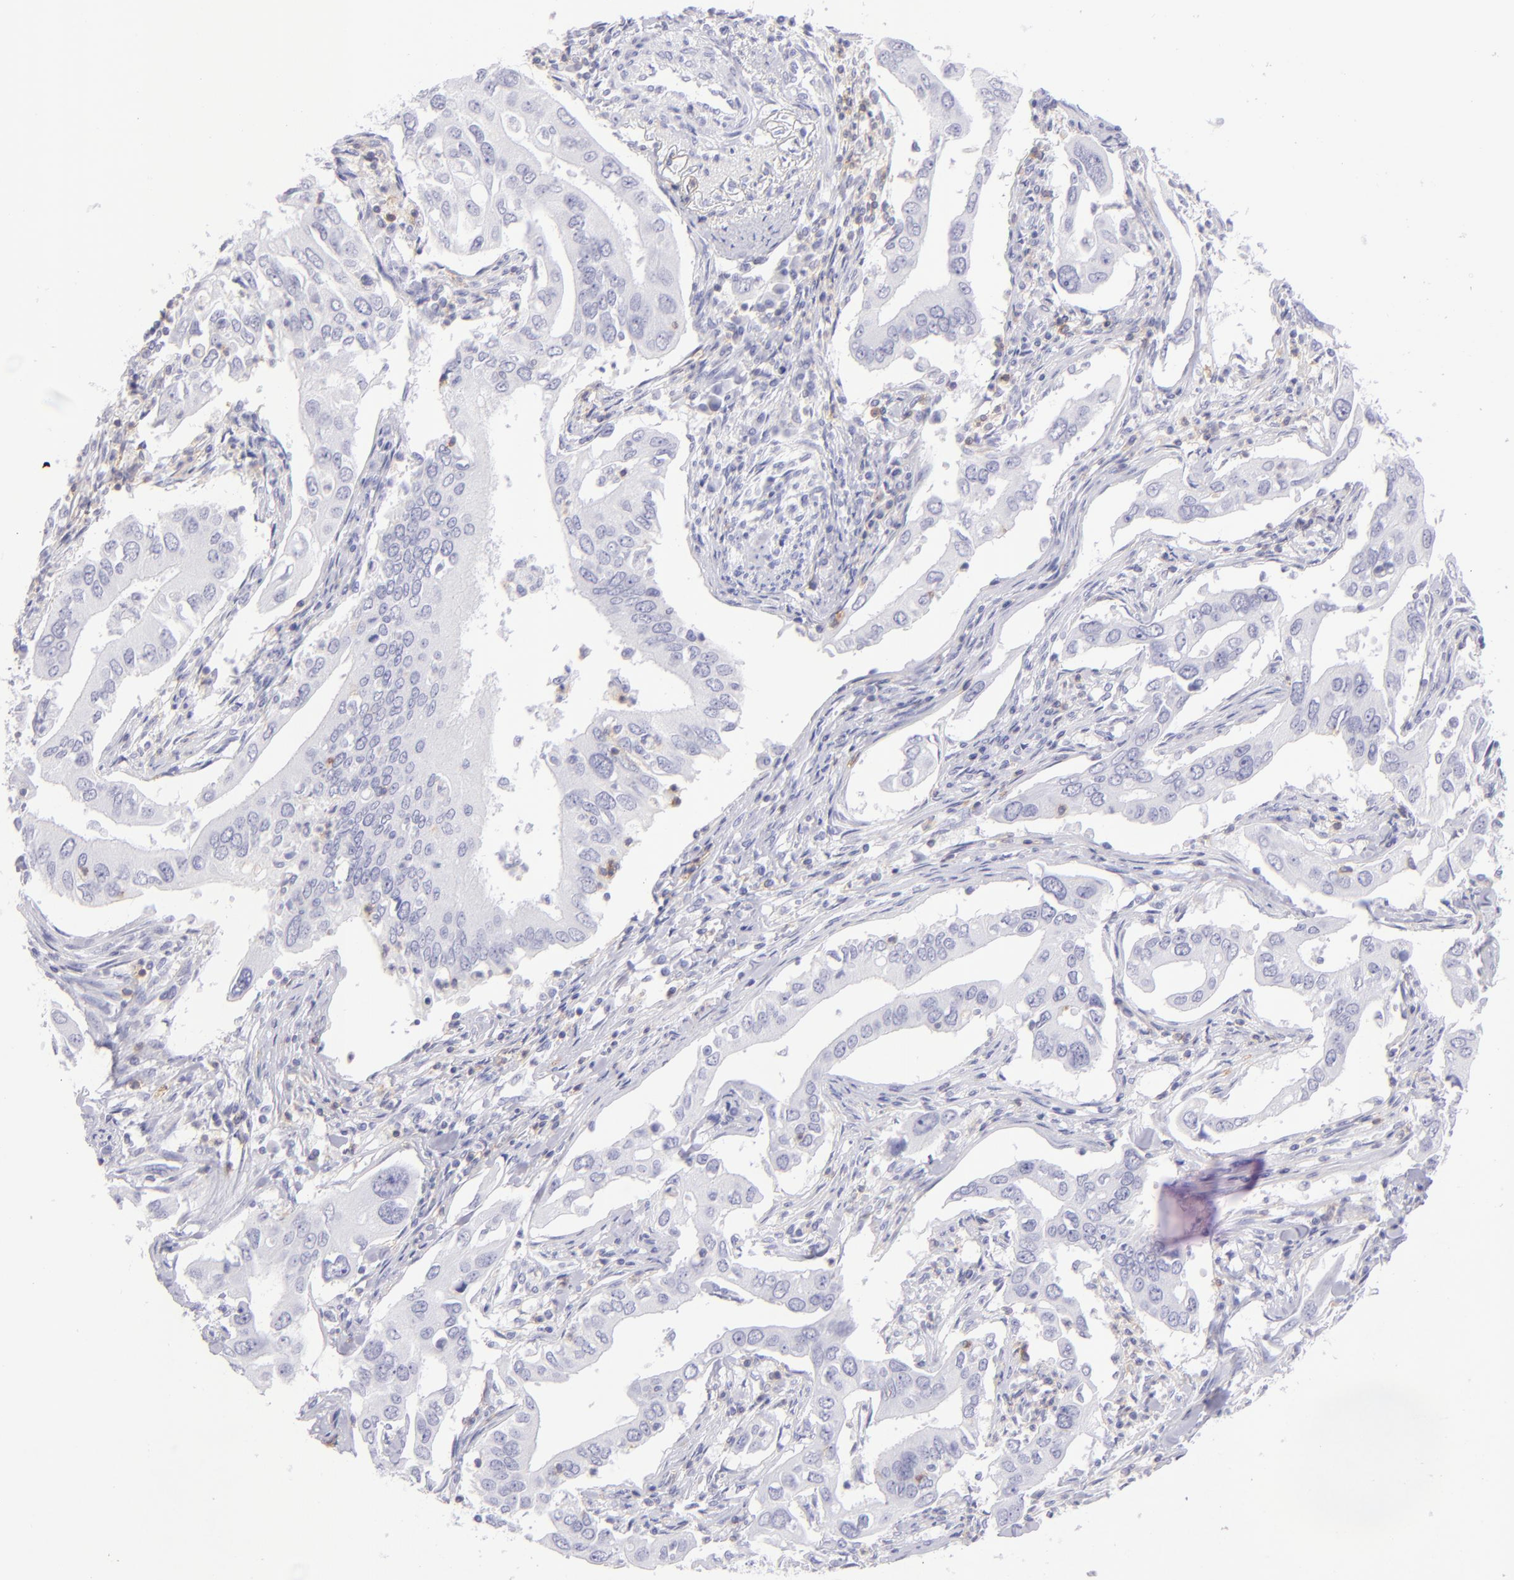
{"staining": {"intensity": "negative", "quantity": "none", "location": "none"}, "tissue": "lung cancer", "cell_type": "Tumor cells", "image_type": "cancer", "snomed": [{"axis": "morphology", "description": "Adenocarcinoma, NOS"}, {"axis": "topography", "description": "Lung"}], "caption": "Lung cancer was stained to show a protein in brown. There is no significant staining in tumor cells.", "gene": "CD69", "patient": {"sex": "male", "age": 48}}